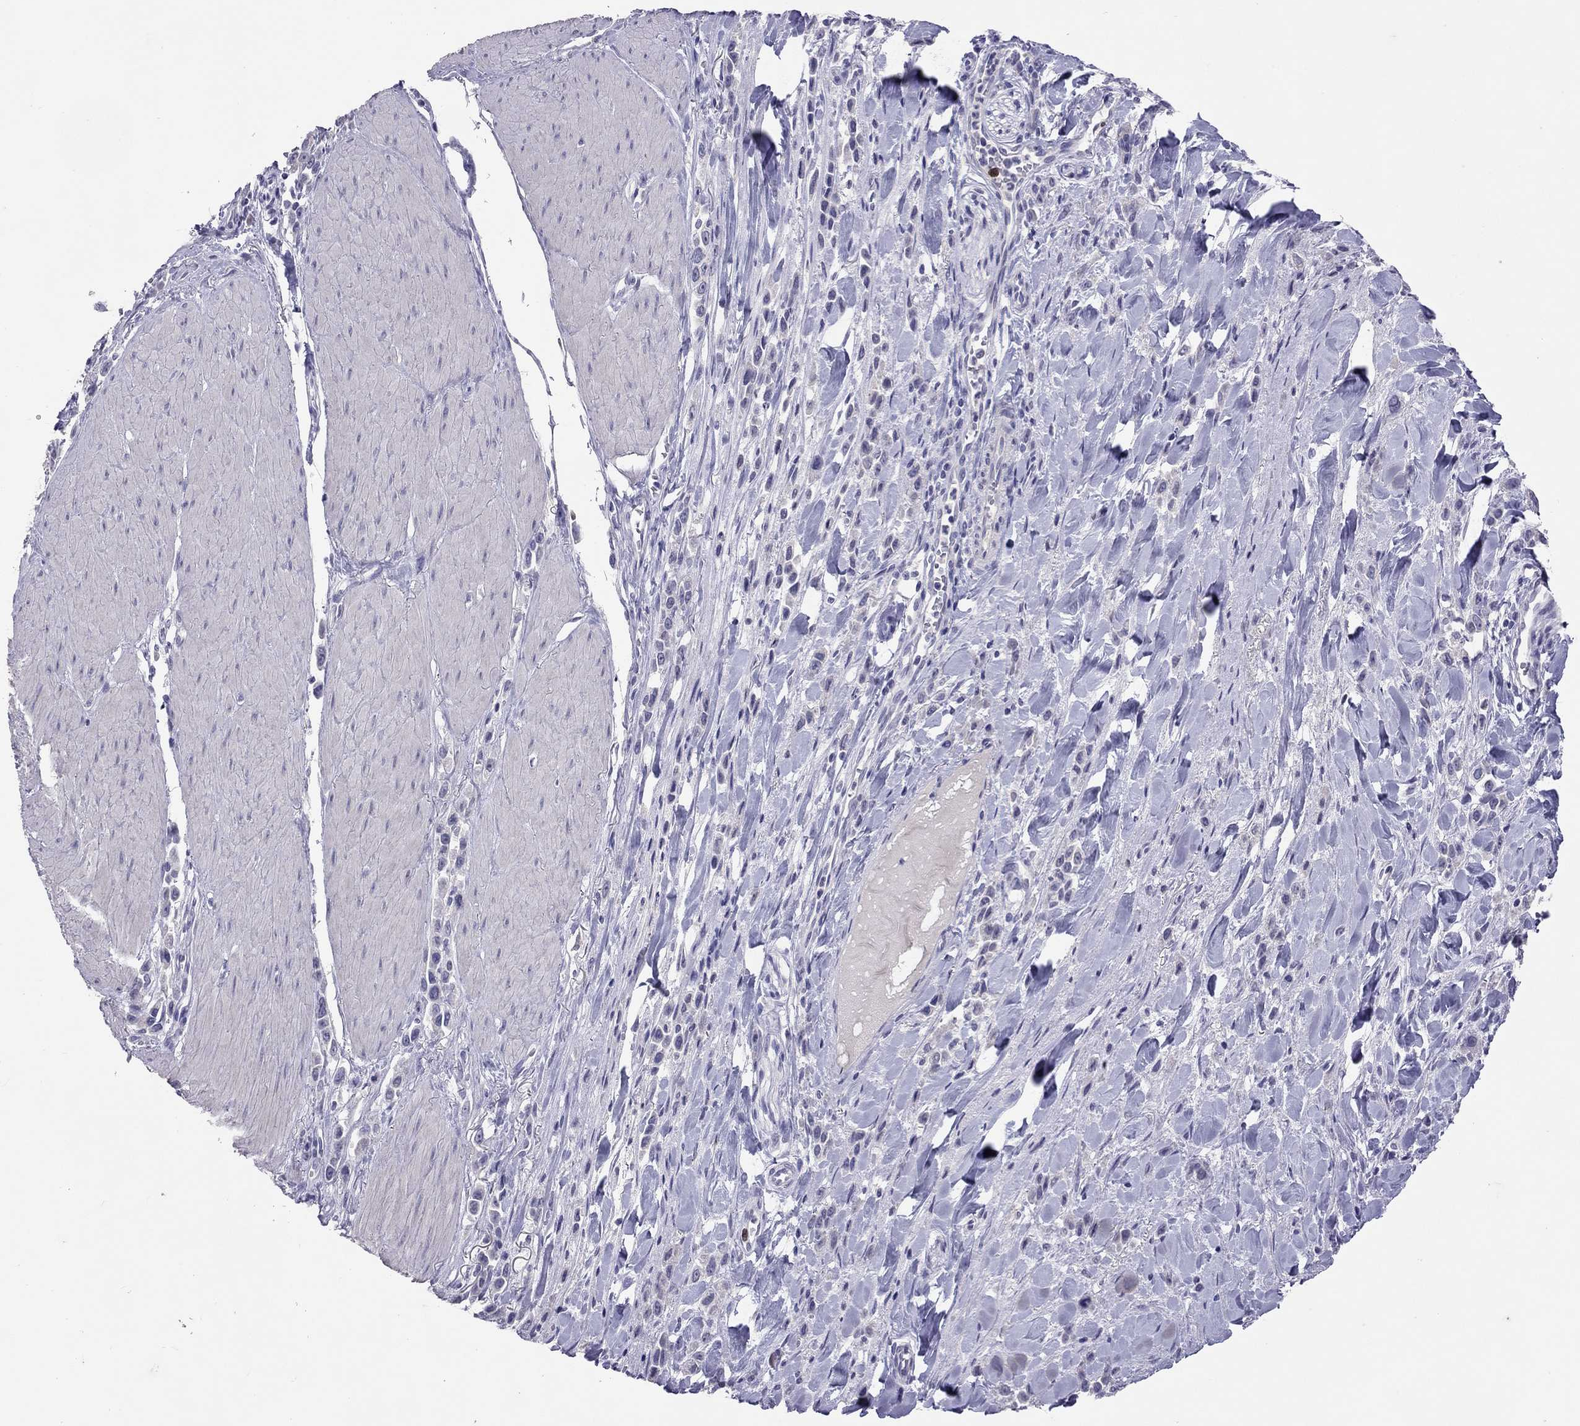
{"staining": {"intensity": "negative", "quantity": "none", "location": "none"}, "tissue": "stomach cancer", "cell_type": "Tumor cells", "image_type": "cancer", "snomed": [{"axis": "morphology", "description": "Adenocarcinoma, NOS"}, {"axis": "topography", "description": "Stomach"}], "caption": "An immunohistochemistry photomicrograph of adenocarcinoma (stomach) is shown. There is no staining in tumor cells of adenocarcinoma (stomach).", "gene": "SLAMF1", "patient": {"sex": "male", "age": 47}}